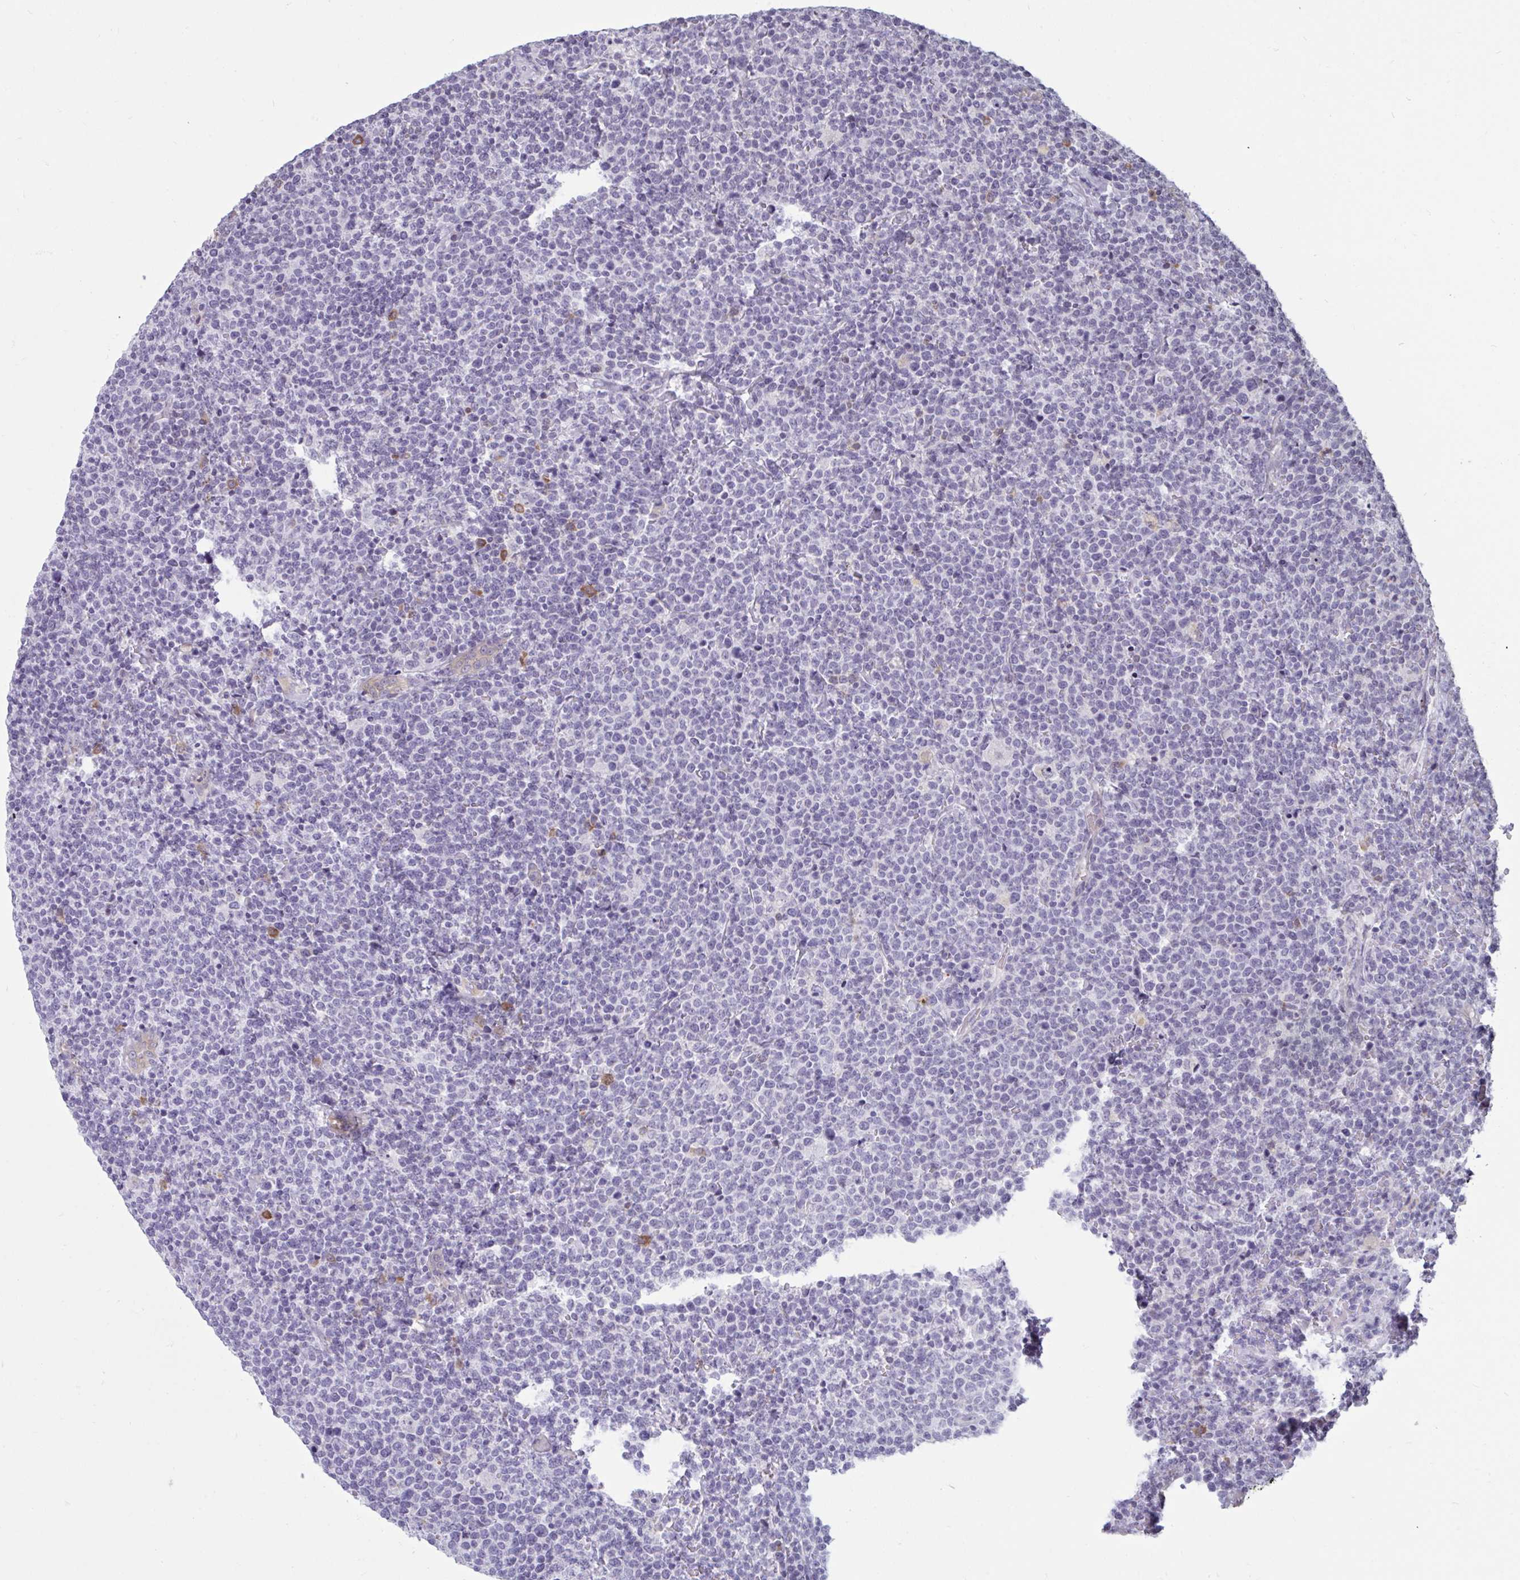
{"staining": {"intensity": "negative", "quantity": "none", "location": "none"}, "tissue": "lymphoma", "cell_type": "Tumor cells", "image_type": "cancer", "snomed": [{"axis": "morphology", "description": "Malignant lymphoma, non-Hodgkin's type, High grade"}, {"axis": "topography", "description": "Lymph node"}], "caption": "An IHC photomicrograph of high-grade malignant lymphoma, non-Hodgkin's type is shown. There is no staining in tumor cells of high-grade malignant lymphoma, non-Hodgkin's type.", "gene": "TBC1D4", "patient": {"sex": "male", "age": 61}}